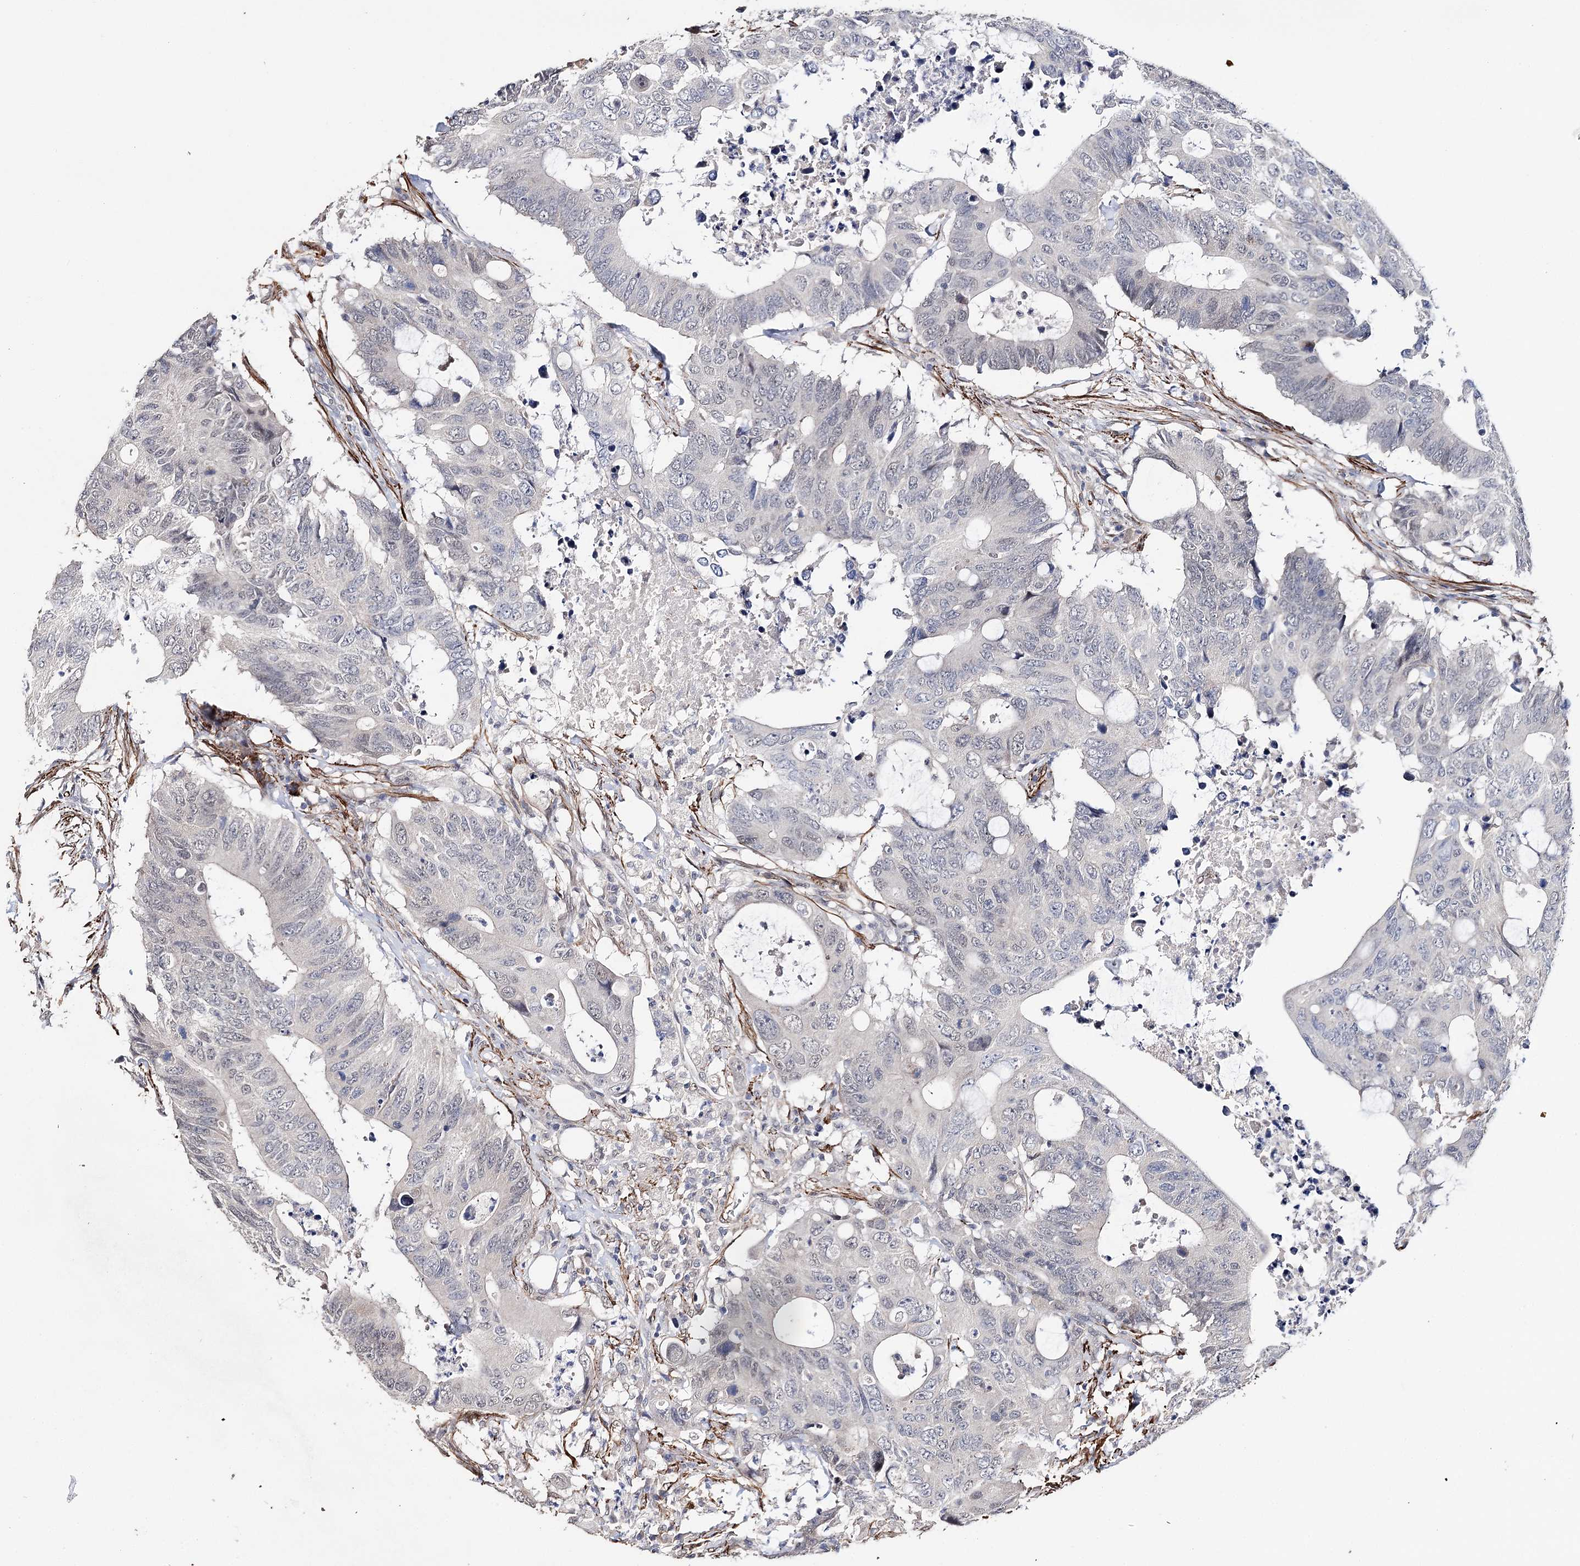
{"staining": {"intensity": "negative", "quantity": "none", "location": "none"}, "tissue": "colorectal cancer", "cell_type": "Tumor cells", "image_type": "cancer", "snomed": [{"axis": "morphology", "description": "Adenocarcinoma, NOS"}, {"axis": "topography", "description": "Colon"}], "caption": "Immunohistochemistry (IHC) of colorectal adenocarcinoma exhibits no staining in tumor cells.", "gene": "CFAP46", "patient": {"sex": "male", "age": 71}}